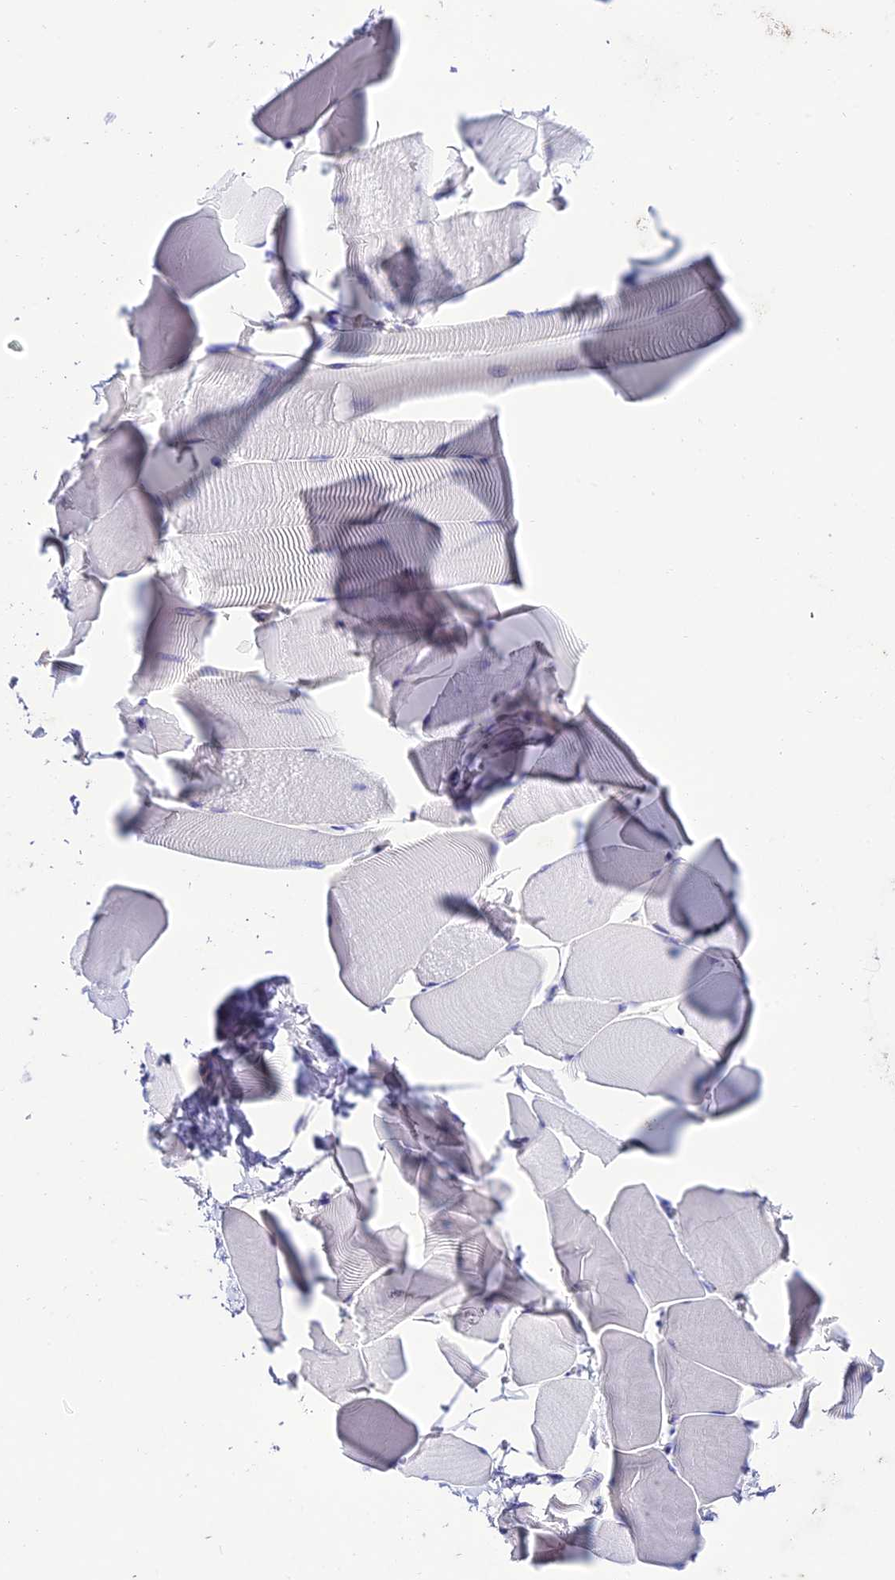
{"staining": {"intensity": "negative", "quantity": "none", "location": "none"}, "tissue": "skeletal muscle", "cell_type": "Myocytes", "image_type": "normal", "snomed": [{"axis": "morphology", "description": "Normal tissue, NOS"}, {"axis": "topography", "description": "Skeletal muscle"}], "caption": "Immunohistochemistry micrograph of unremarkable skeletal muscle: human skeletal muscle stained with DAB demonstrates no significant protein staining in myocytes.", "gene": "NLRP6", "patient": {"sex": "male", "age": 25}}